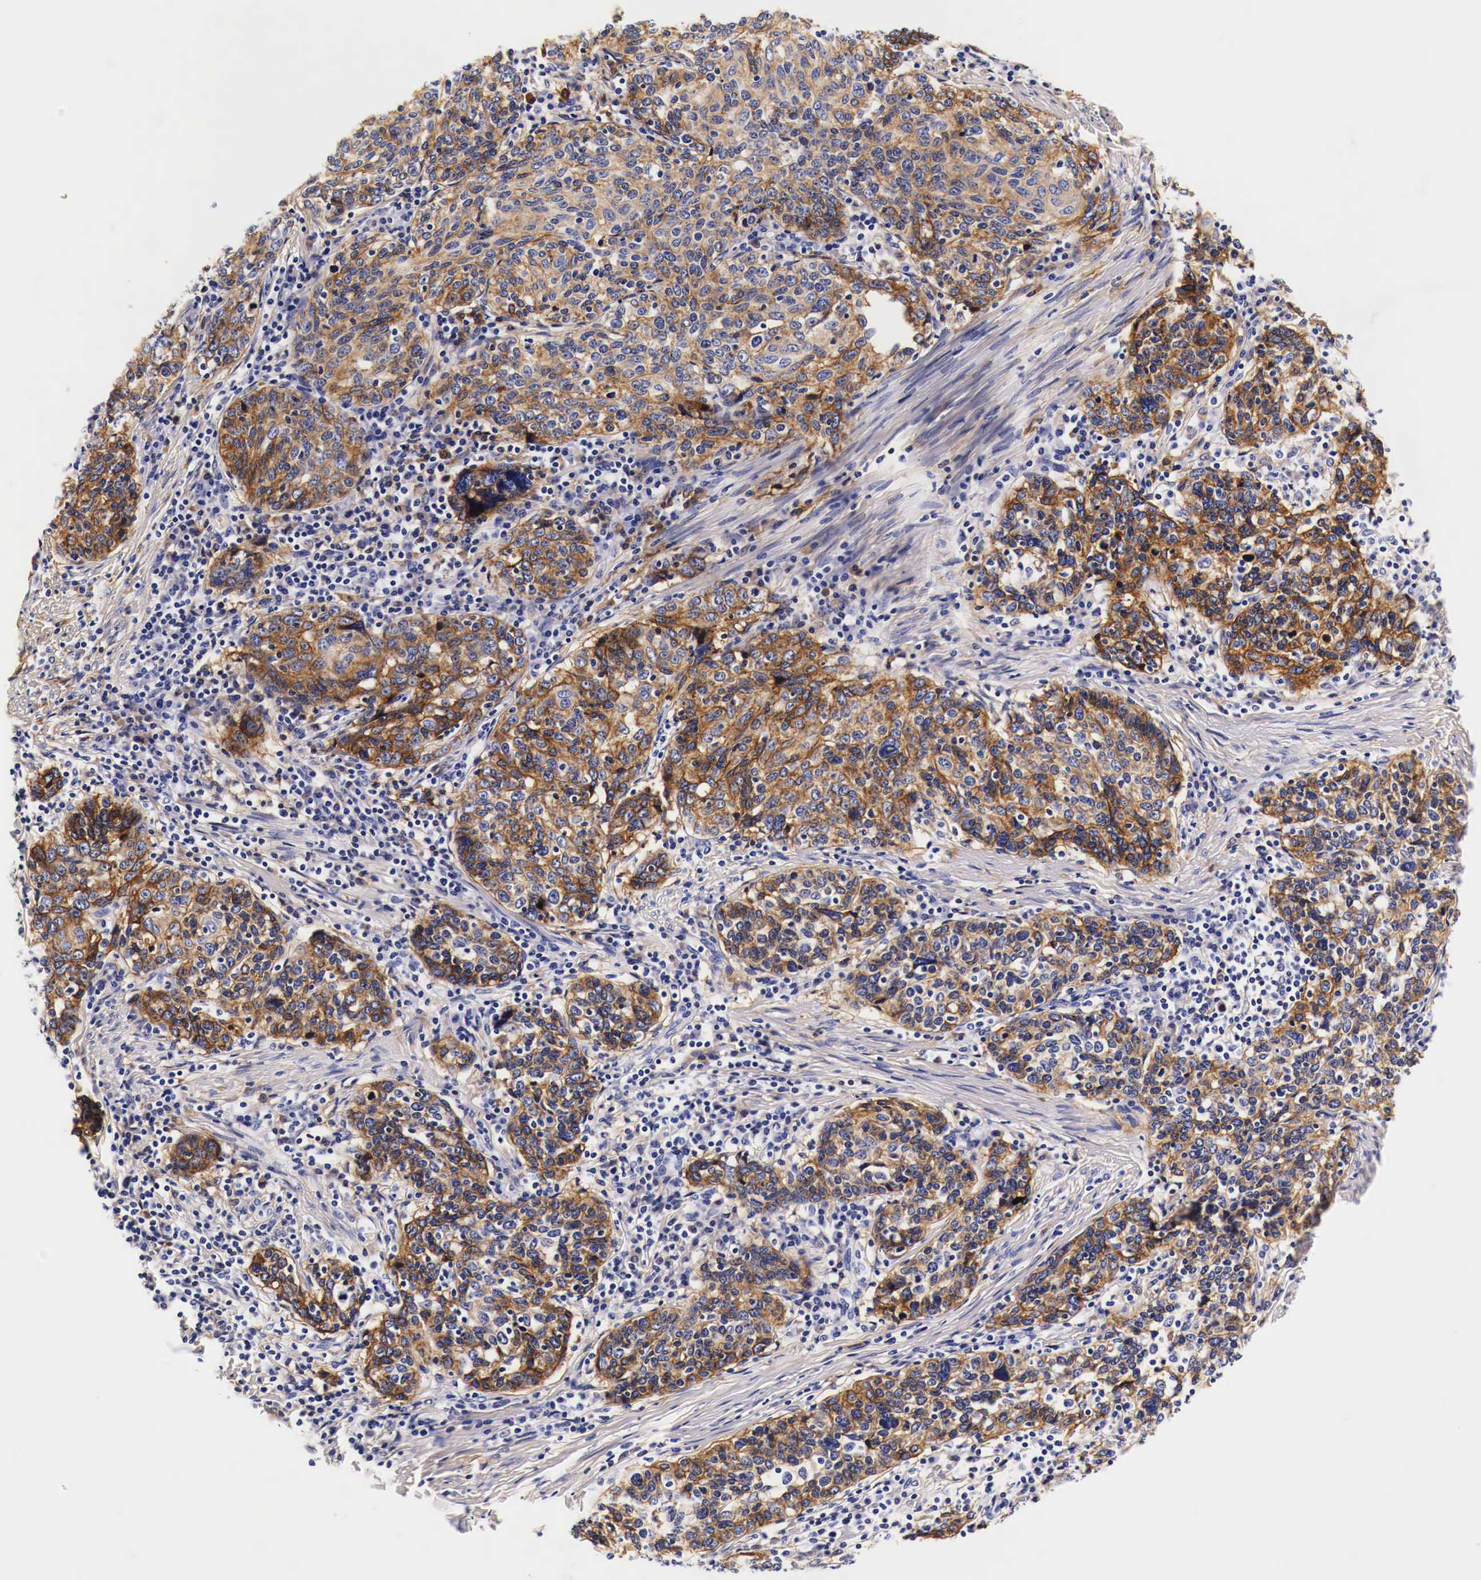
{"staining": {"intensity": "moderate", "quantity": ">75%", "location": "cytoplasmic/membranous"}, "tissue": "cervical cancer", "cell_type": "Tumor cells", "image_type": "cancer", "snomed": [{"axis": "morphology", "description": "Squamous cell carcinoma, NOS"}, {"axis": "topography", "description": "Cervix"}], "caption": "Moderate cytoplasmic/membranous expression for a protein is identified in about >75% of tumor cells of squamous cell carcinoma (cervical) using immunohistochemistry.", "gene": "EGFR", "patient": {"sex": "female", "age": 41}}